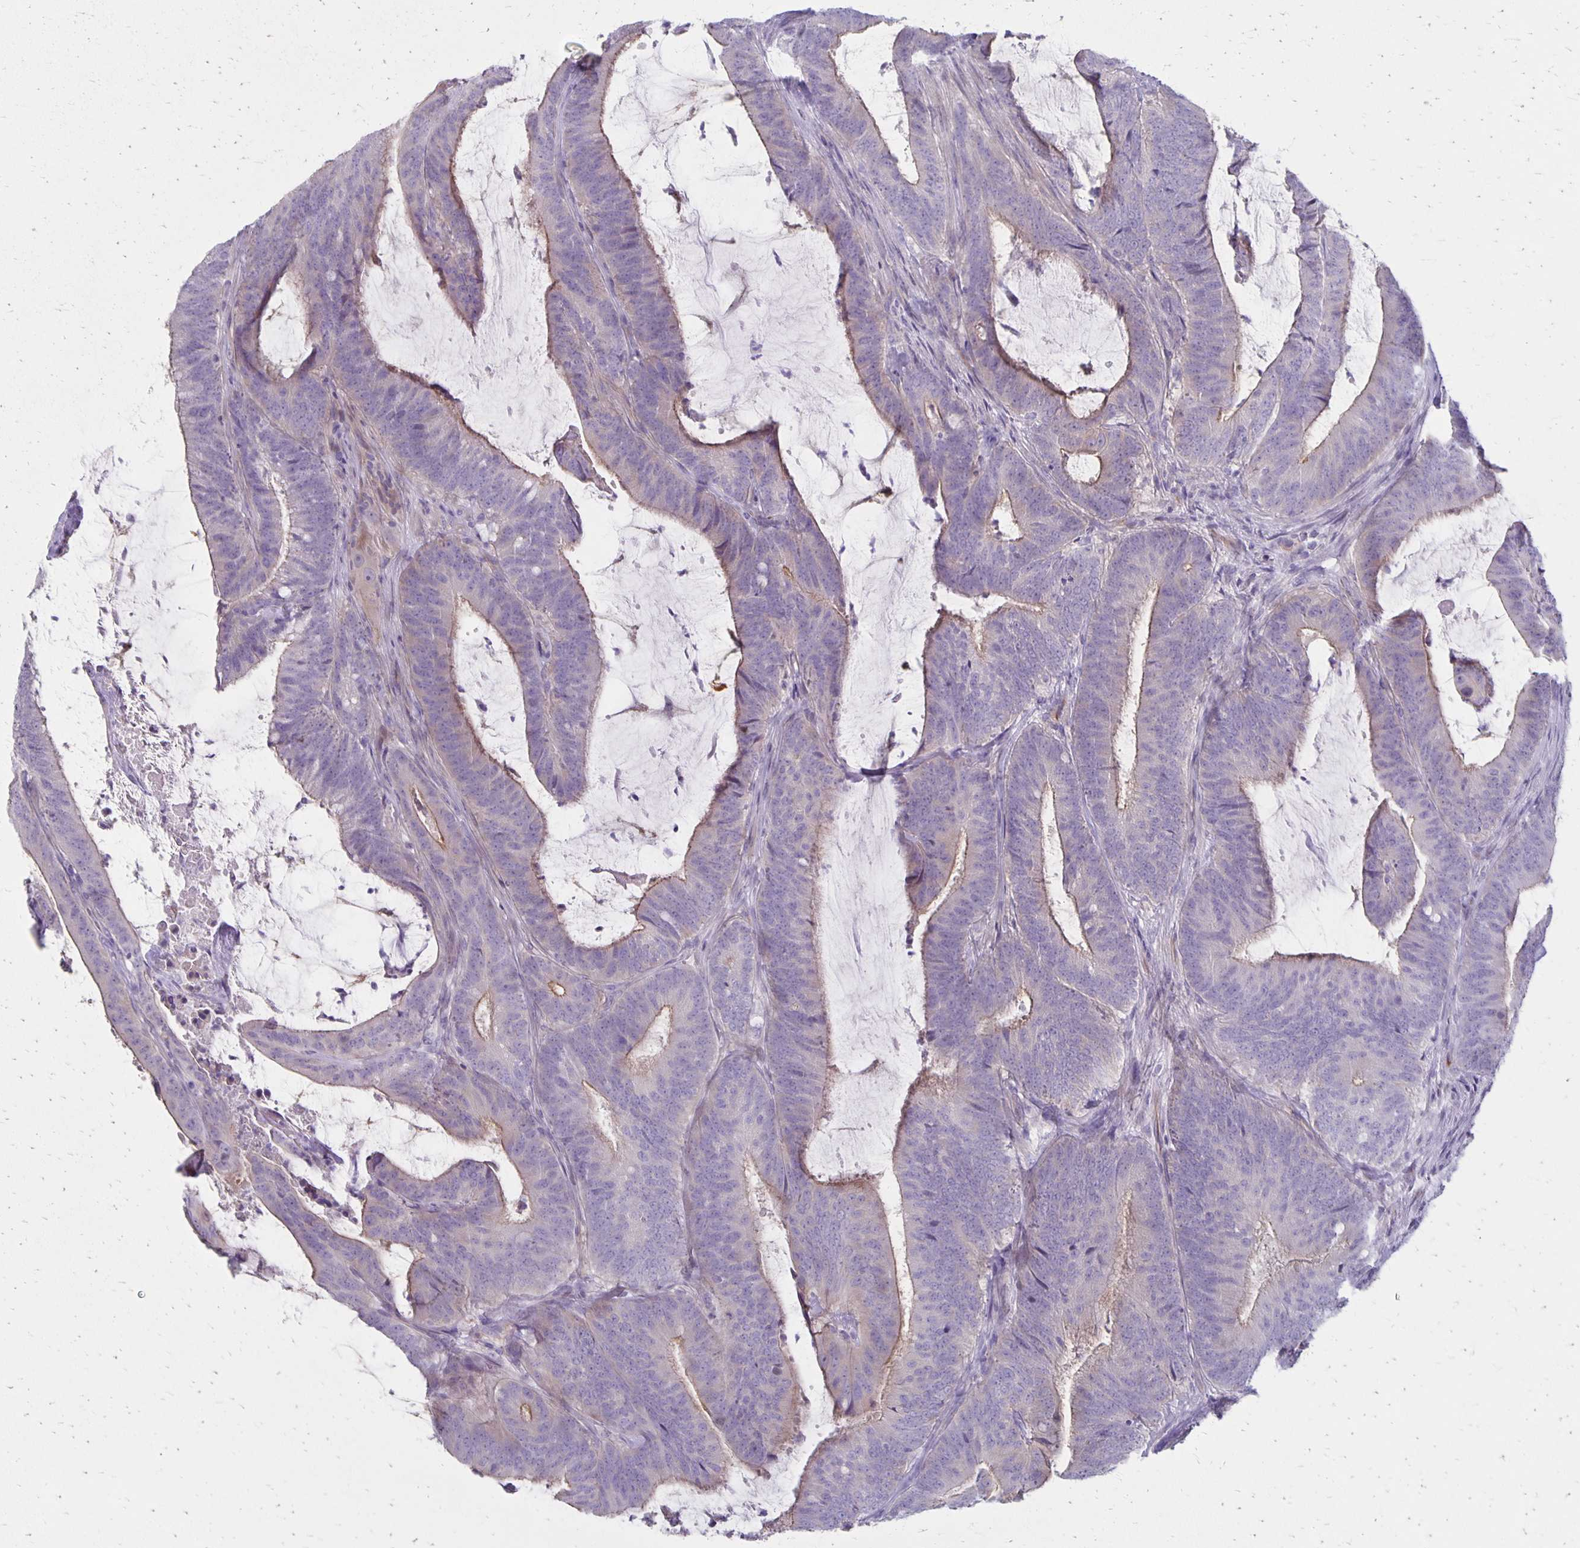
{"staining": {"intensity": "moderate", "quantity": "25%-75%", "location": "cytoplasmic/membranous"}, "tissue": "colorectal cancer", "cell_type": "Tumor cells", "image_type": "cancer", "snomed": [{"axis": "morphology", "description": "Adenocarcinoma, NOS"}, {"axis": "topography", "description": "Colon"}], "caption": "Colorectal adenocarcinoma was stained to show a protein in brown. There is medium levels of moderate cytoplasmic/membranous staining in about 25%-75% of tumor cells.", "gene": "HOMER1", "patient": {"sex": "female", "age": 43}}